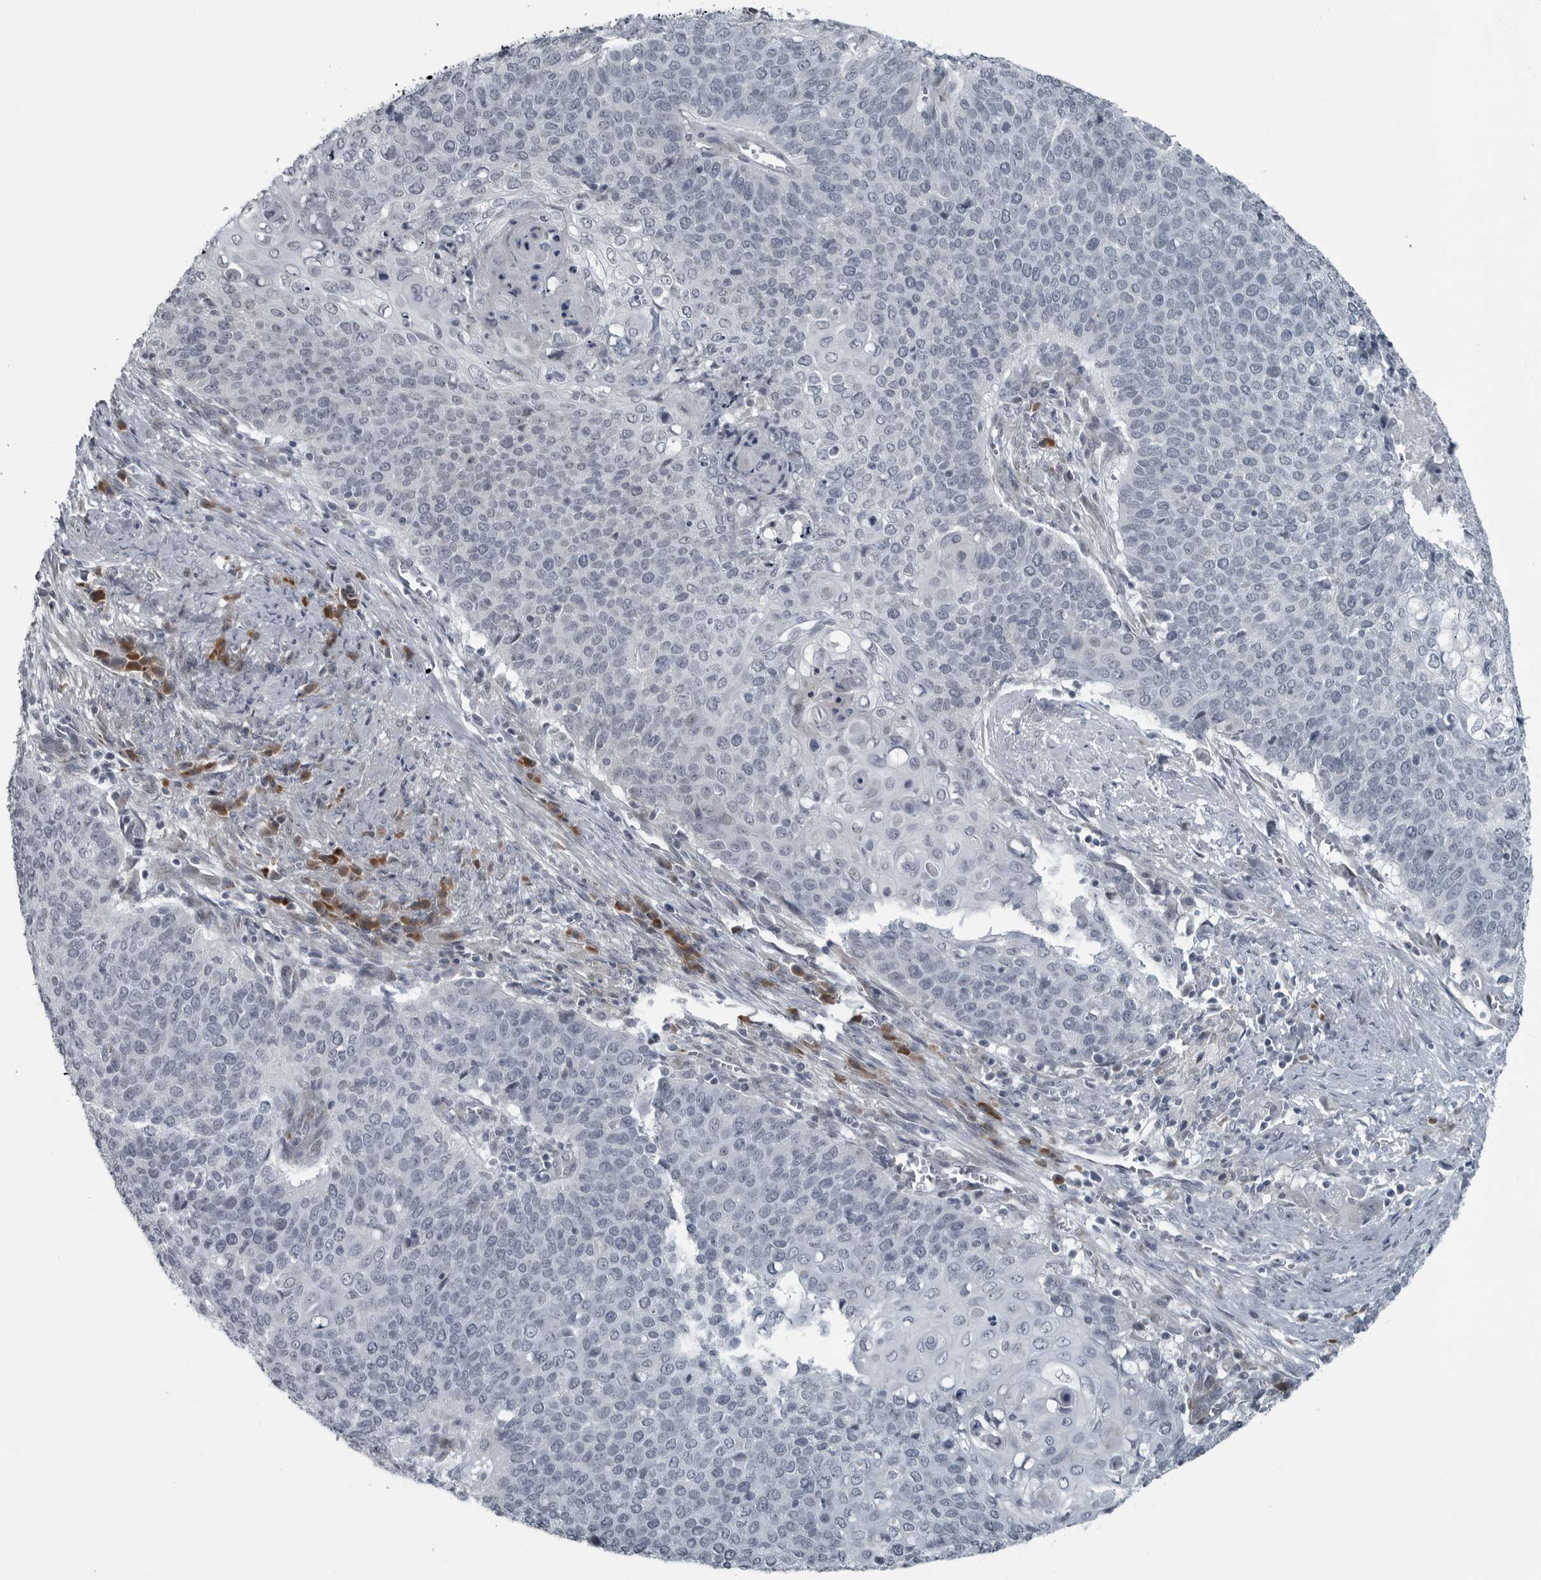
{"staining": {"intensity": "negative", "quantity": "none", "location": "none"}, "tissue": "cervical cancer", "cell_type": "Tumor cells", "image_type": "cancer", "snomed": [{"axis": "morphology", "description": "Squamous cell carcinoma, NOS"}, {"axis": "topography", "description": "Cervix"}], "caption": "Tumor cells show no significant protein expression in cervical cancer (squamous cell carcinoma).", "gene": "DNAAF11", "patient": {"sex": "female", "age": 39}}